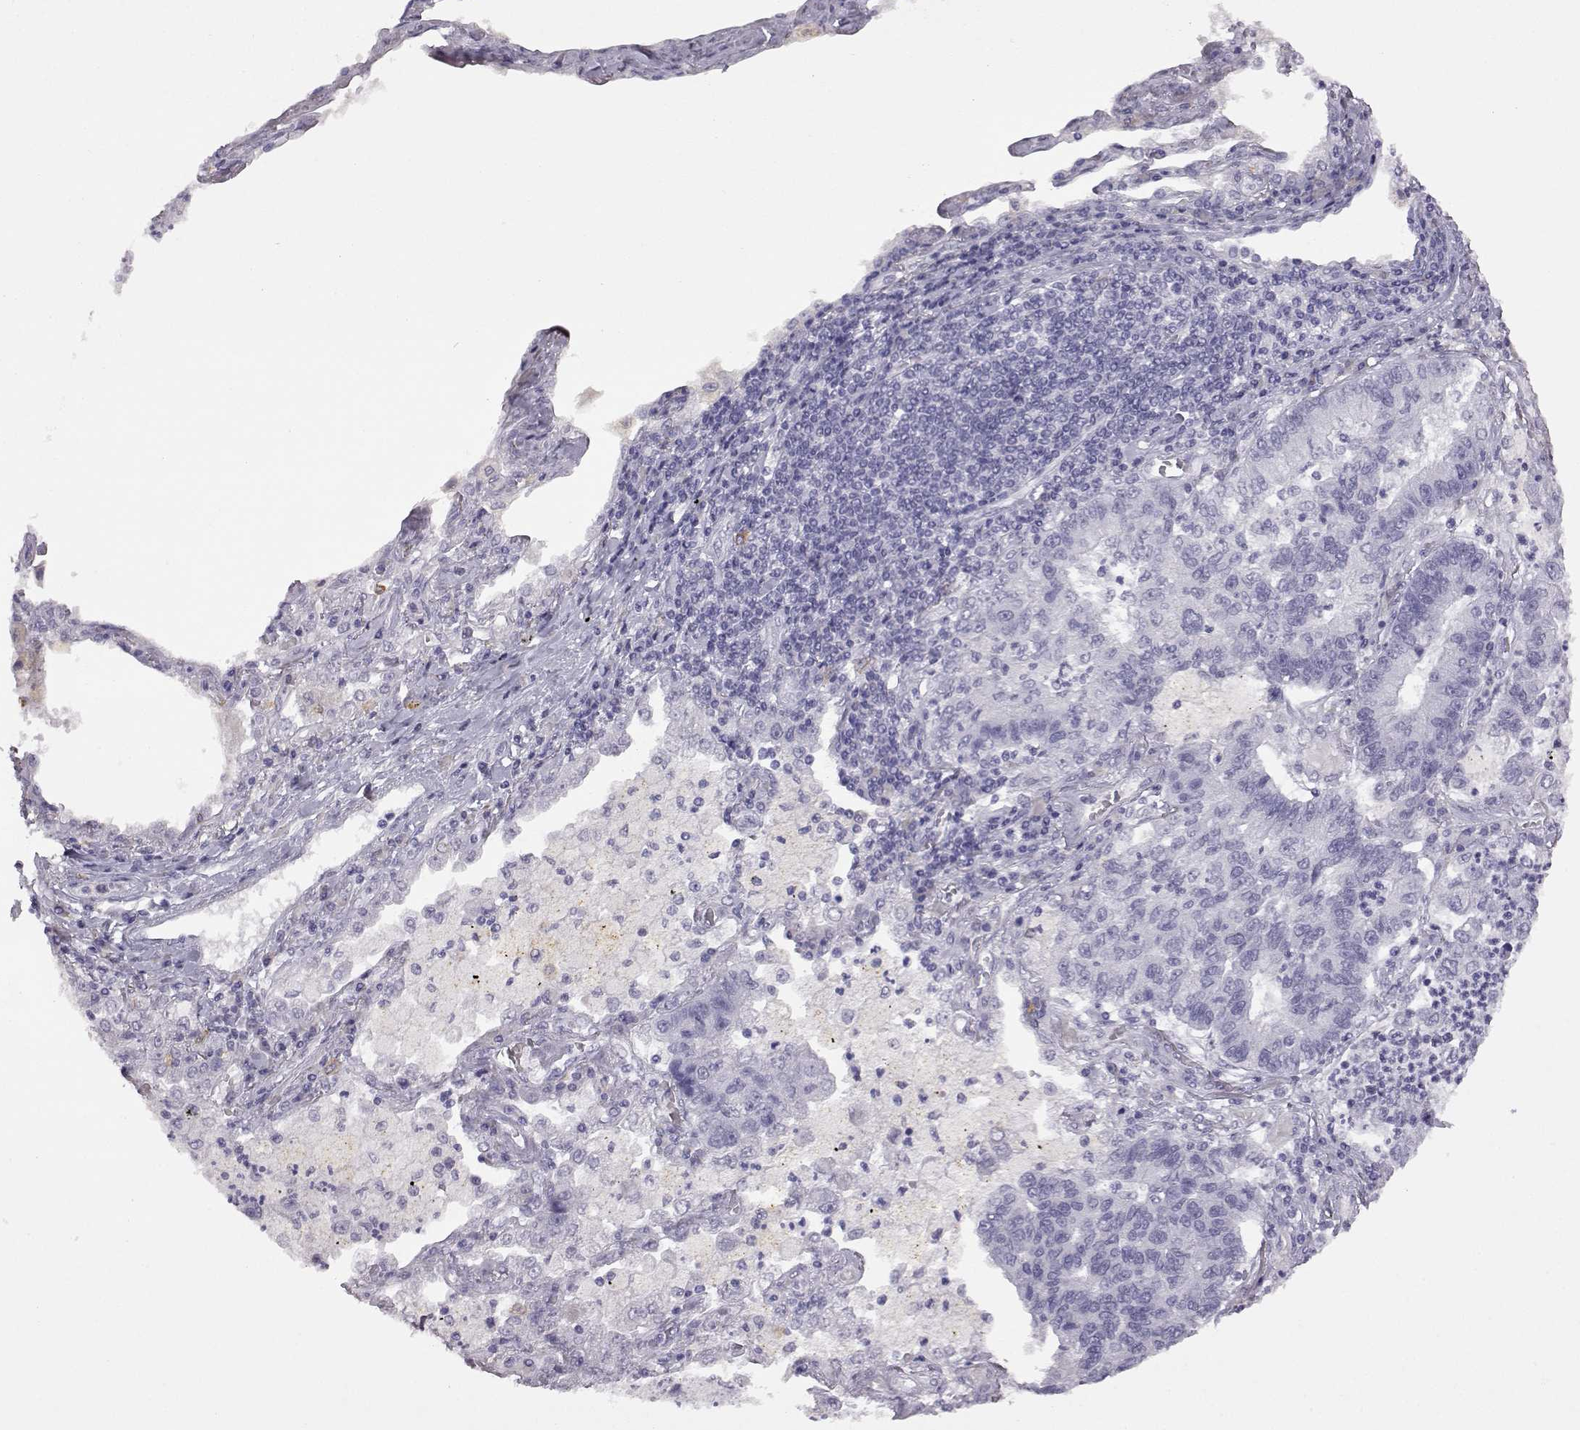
{"staining": {"intensity": "negative", "quantity": "none", "location": "none"}, "tissue": "lung cancer", "cell_type": "Tumor cells", "image_type": "cancer", "snomed": [{"axis": "morphology", "description": "Adenocarcinoma, NOS"}, {"axis": "topography", "description": "Lung"}], "caption": "Histopathology image shows no protein expression in tumor cells of lung adenocarcinoma tissue. (Stains: DAB immunohistochemistry with hematoxylin counter stain, Microscopy: brightfield microscopy at high magnification).", "gene": "VGF", "patient": {"sex": "female", "age": 57}}